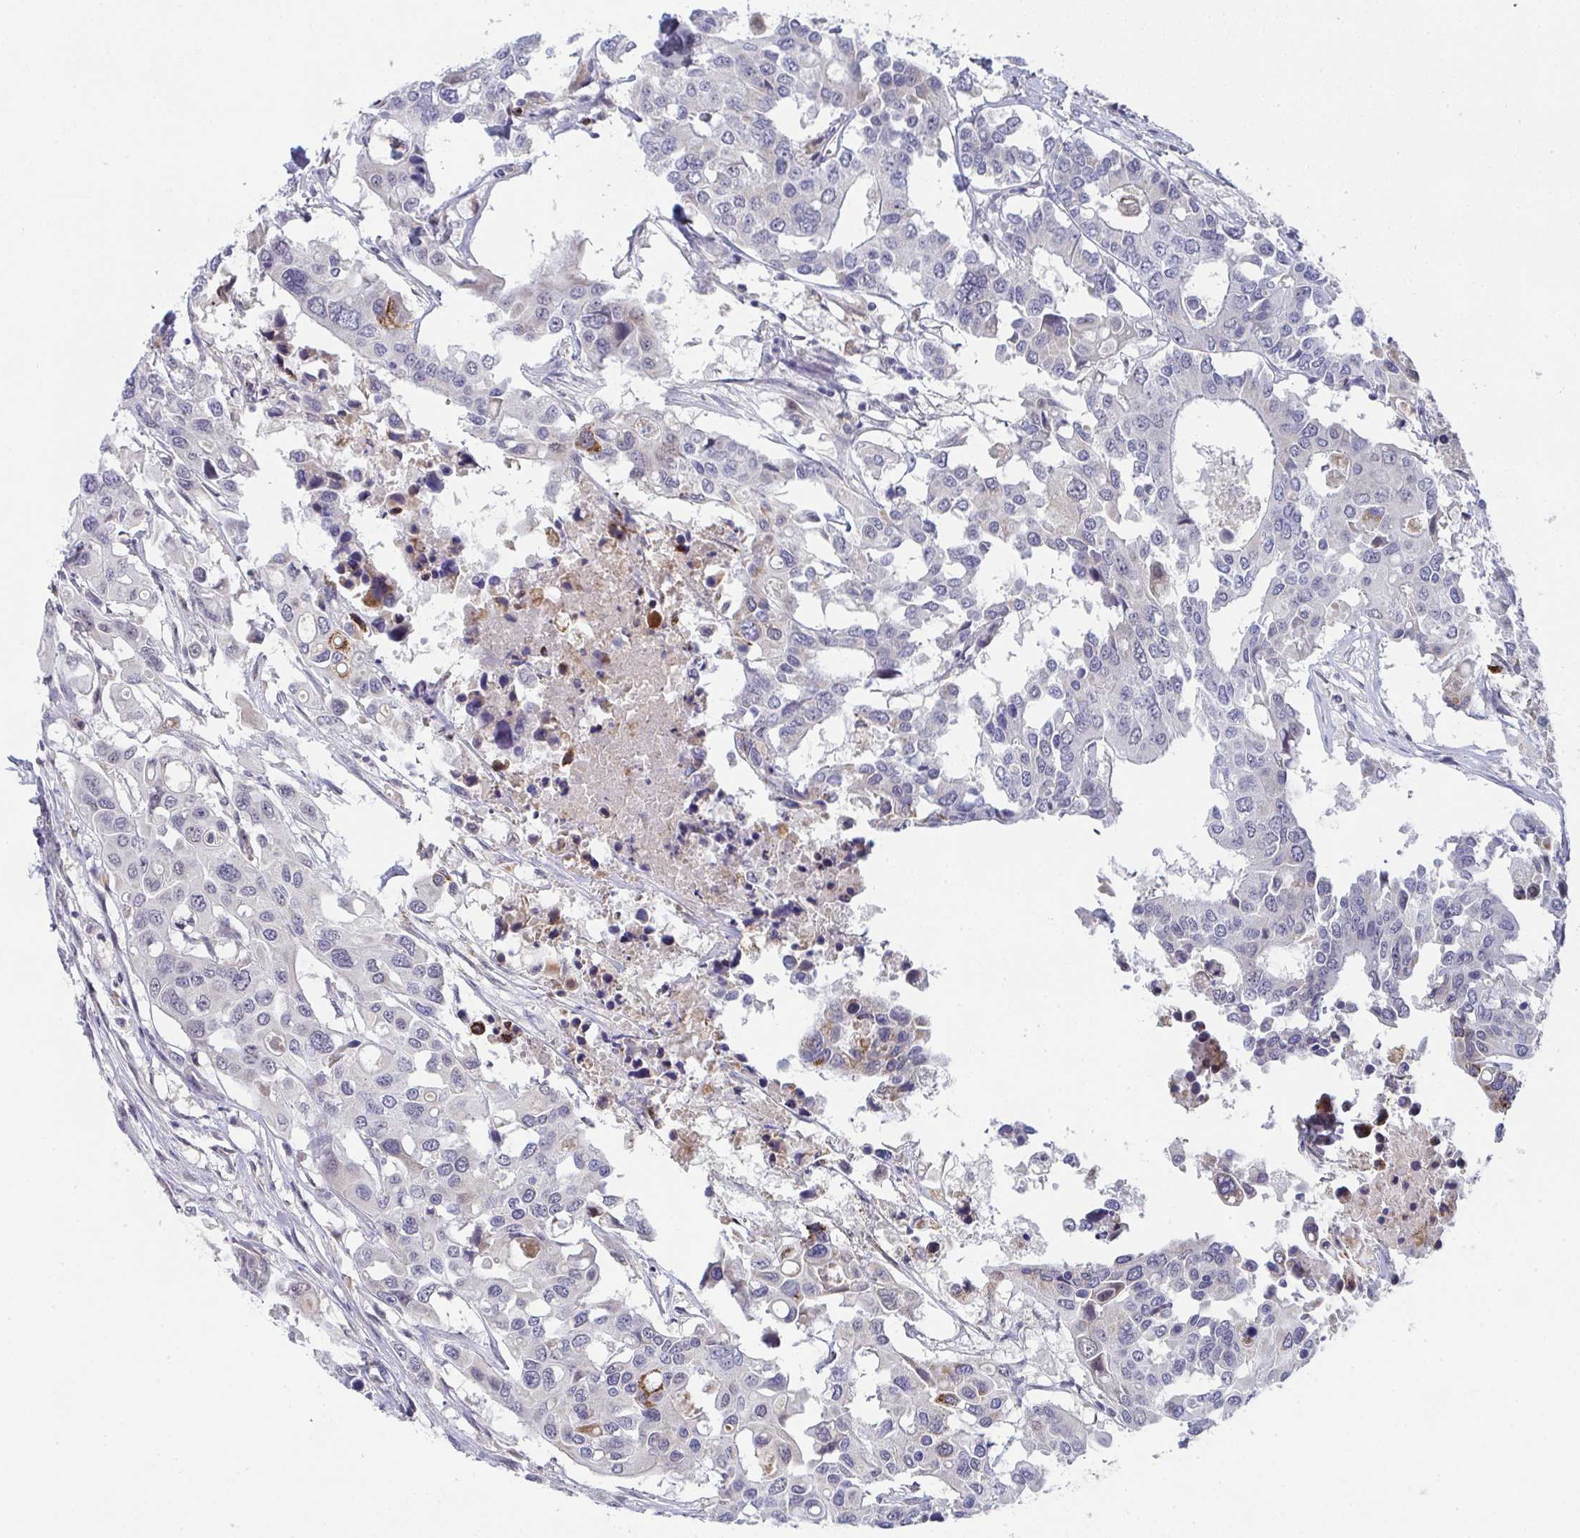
{"staining": {"intensity": "negative", "quantity": "none", "location": "none"}, "tissue": "colorectal cancer", "cell_type": "Tumor cells", "image_type": "cancer", "snomed": [{"axis": "morphology", "description": "Adenocarcinoma, NOS"}, {"axis": "topography", "description": "Colon"}], "caption": "Tumor cells show no significant protein staining in adenocarcinoma (colorectal).", "gene": "VWDE", "patient": {"sex": "male", "age": 77}}